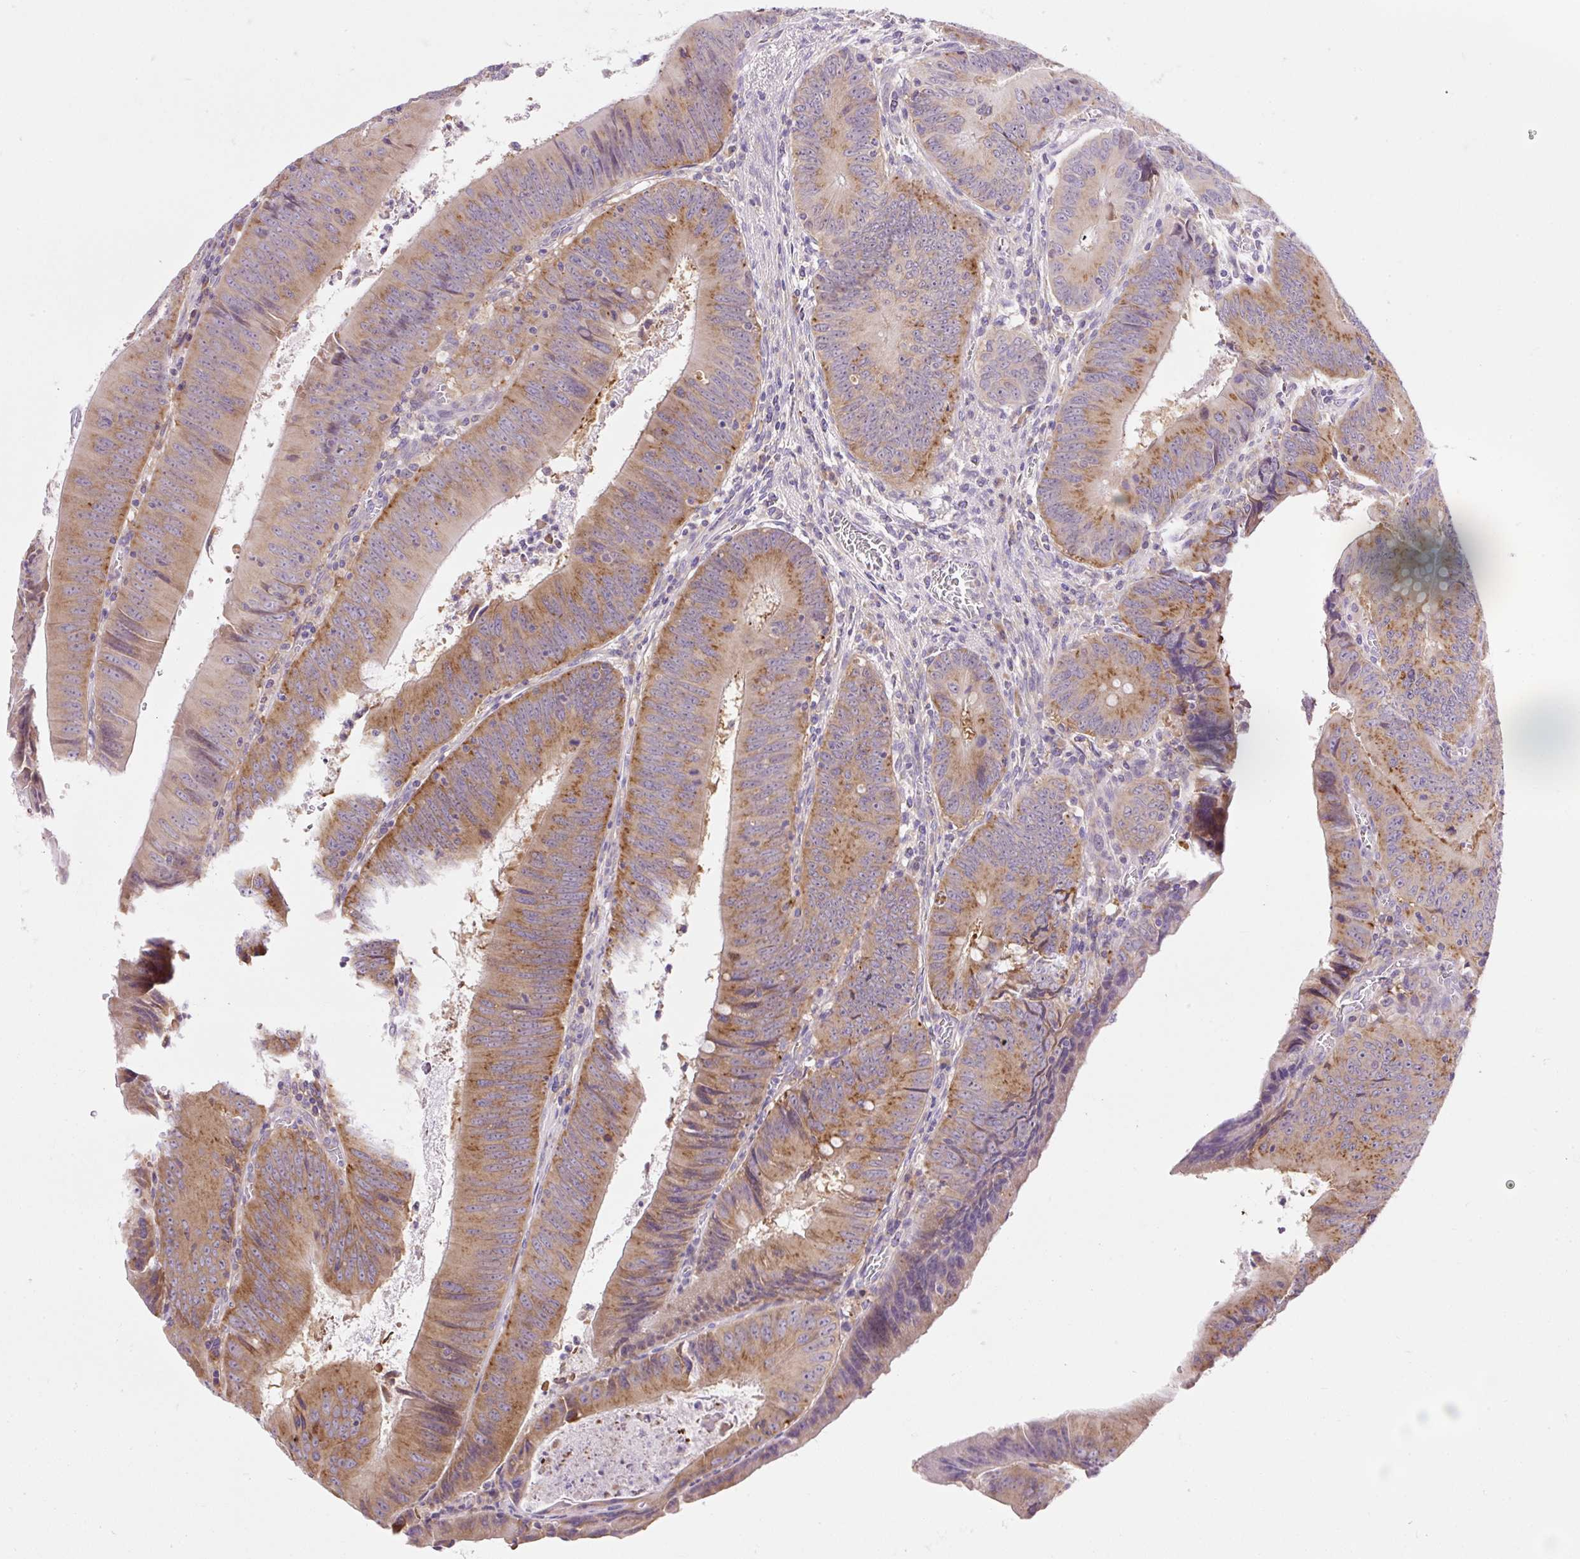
{"staining": {"intensity": "moderate", "quantity": ">75%", "location": "cytoplasmic/membranous"}, "tissue": "colorectal cancer", "cell_type": "Tumor cells", "image_type": "cancer", "snomed": [{"axis": "morphology", "description": "Adenocarcinoma, NOS"}, {"axis": "topography", "description": "Rectum"}], "caption": "Moderate cytoplasmic/membranous expression is seen in about >75% of tumor cells in adenocarcinoma (colorectal).", "gene": "GPR45", "patient": {"sex": "female", "age": 72}}